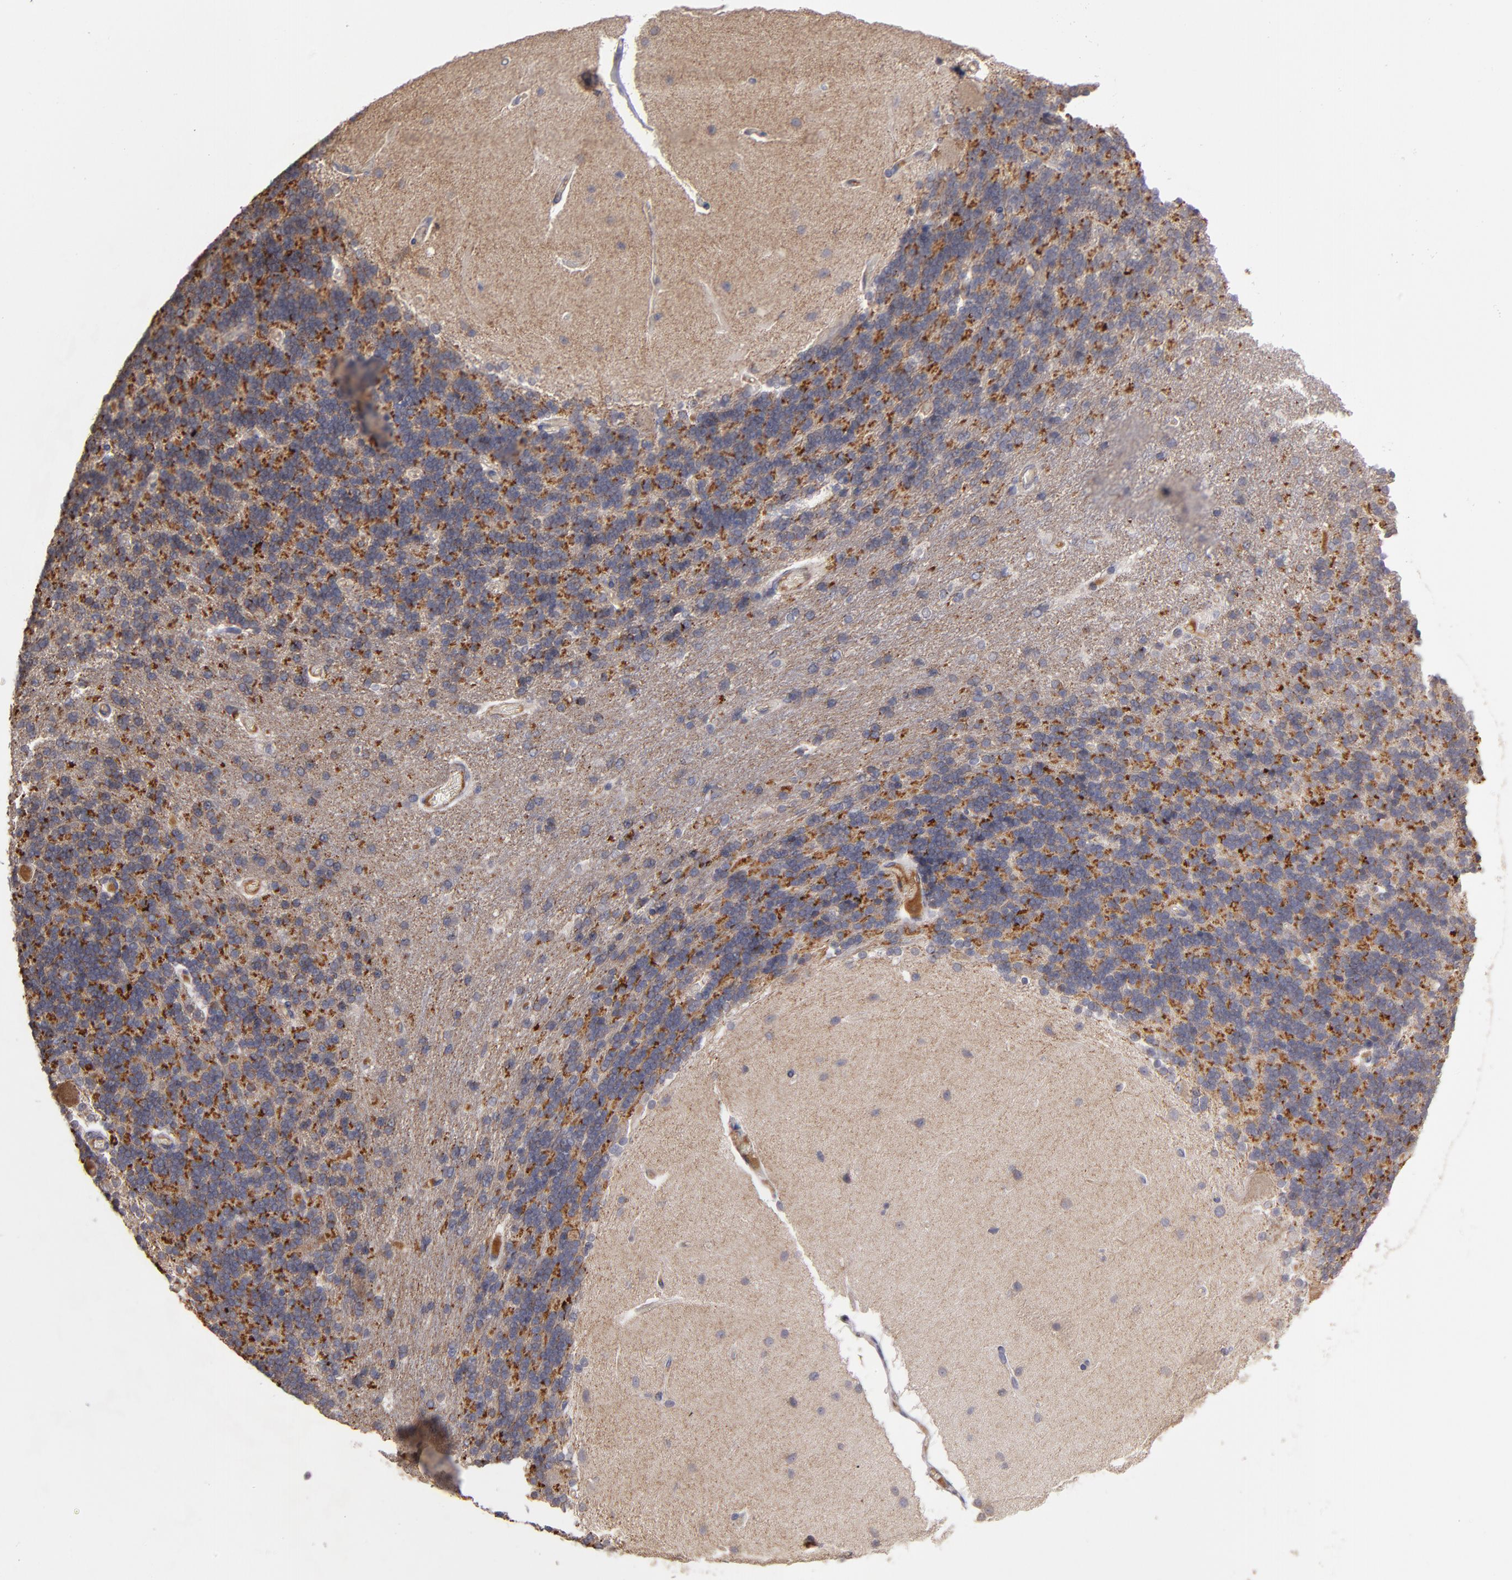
{"staining": {"intensity": "moderate", "quantity": ">75%", "location": "cytoplasmic/membranous"}, "tissue": "cerebellum", "cell_type": "Cells in granular layer", "image_type": "normal", "snomed": [{"axis": "morphology", "description": "Normal tissue, NOS"}, {"axis": "topography", "description": "Cerebellum"}], "caption": "This photomicrograph demonstrates IHC staining of normal human cerebellum, with medium moderate cytoplasmic/membranous staining in about >75% of cells in granular layer.", "gene": "SERPINA7", "patient": {"sex": "female", "age": 54}}